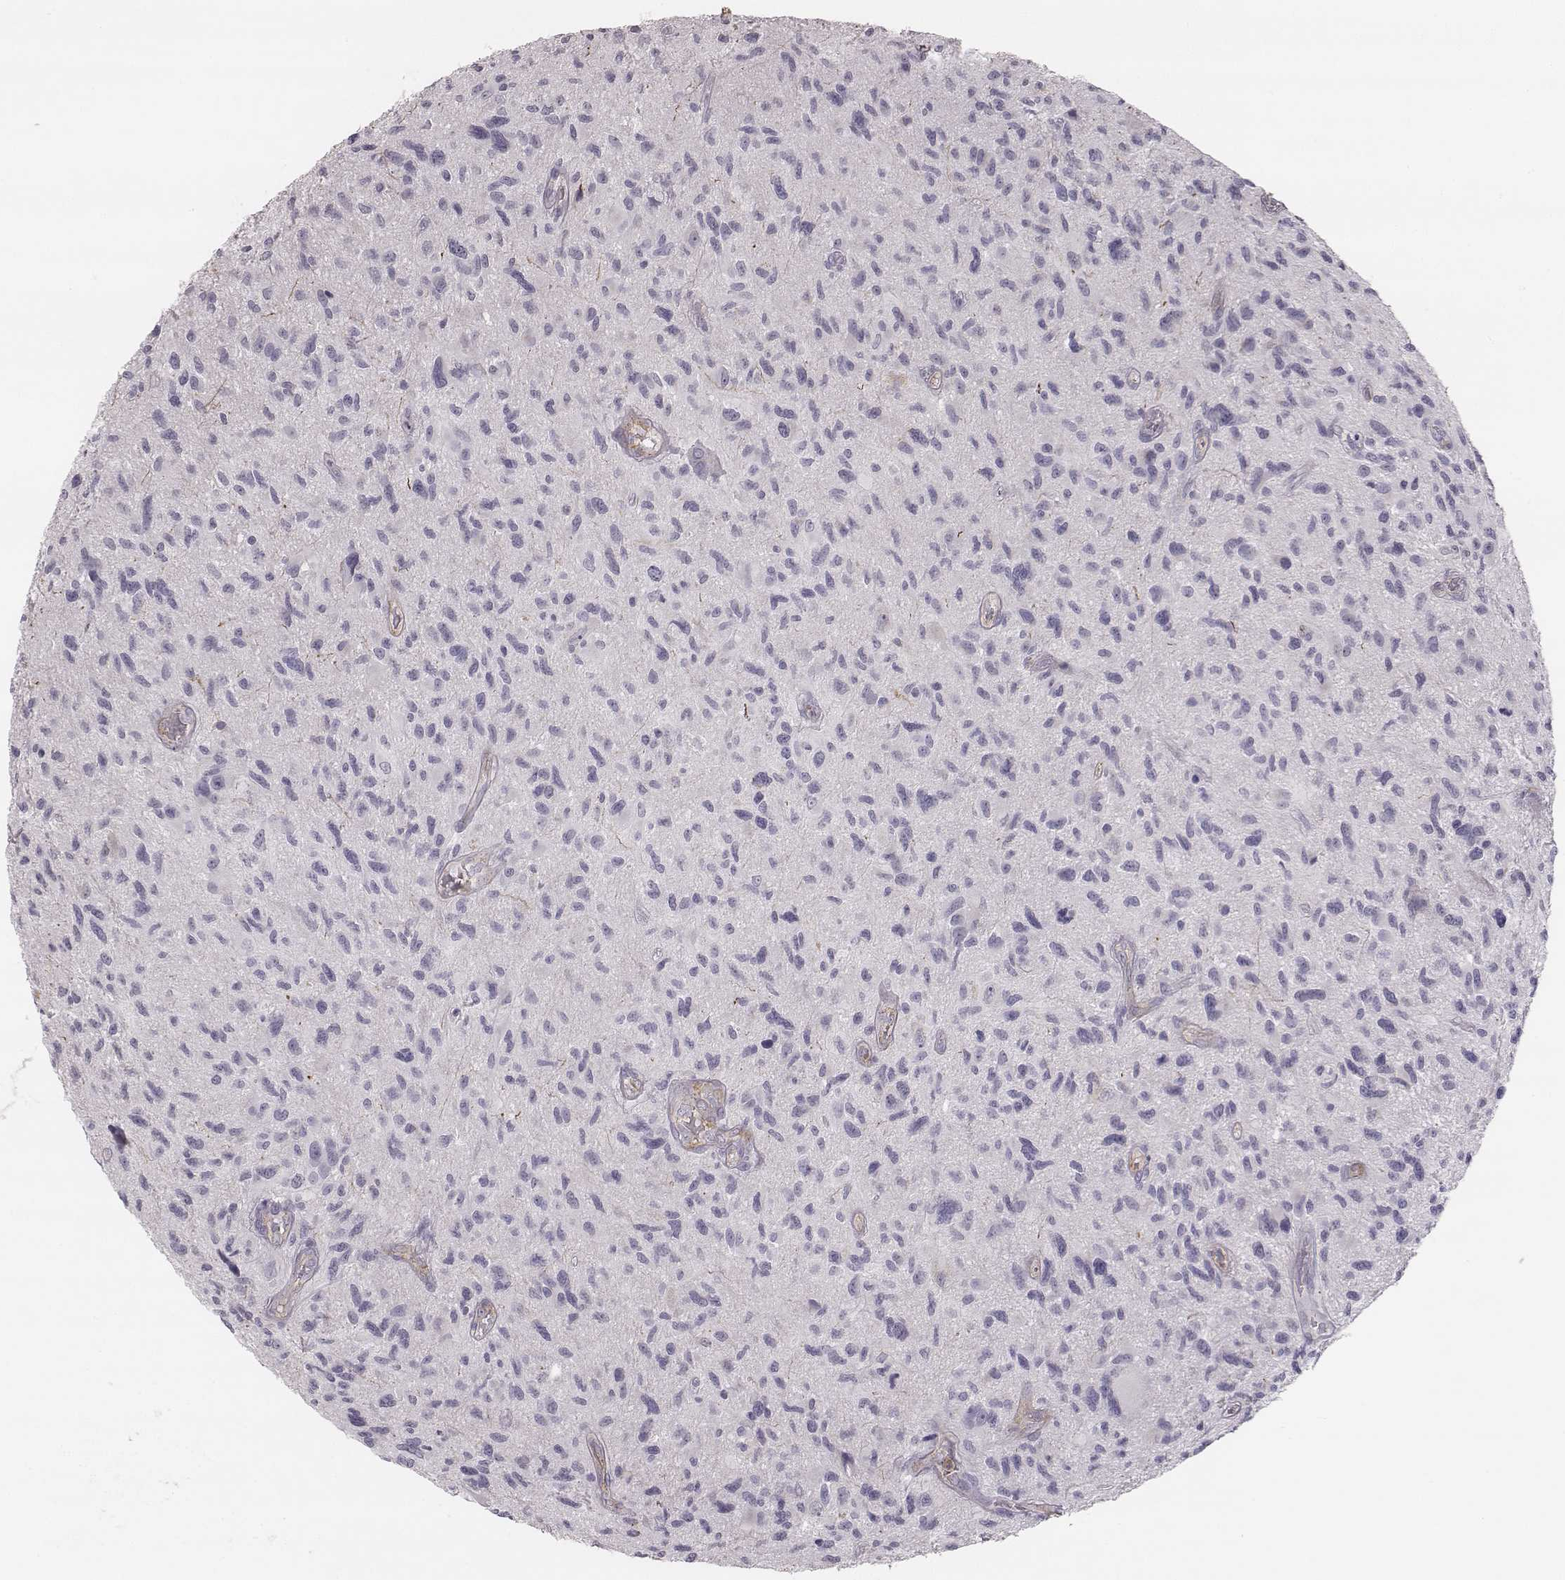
{"staining": {"intensity": "negative", "quantity": "none", "location": "none"}, "tissue": "glioma", "cell_type": "Tumor cells", "image_type": "cancer", "snomed": [{"axis": "morphology", "description": "Glioma, malignant, NOS"}, {"axis": "morphology", "description": "Glioma, malignant, High grade"}, {"axis": "topography", "description": "Brain"}], "caption": "Malignant glioma was stained to show a protein in brown. There is no significant expression in tumor cells.", "gene": "KCNJ12", "patient": {"sex": "female", "age": 71}}